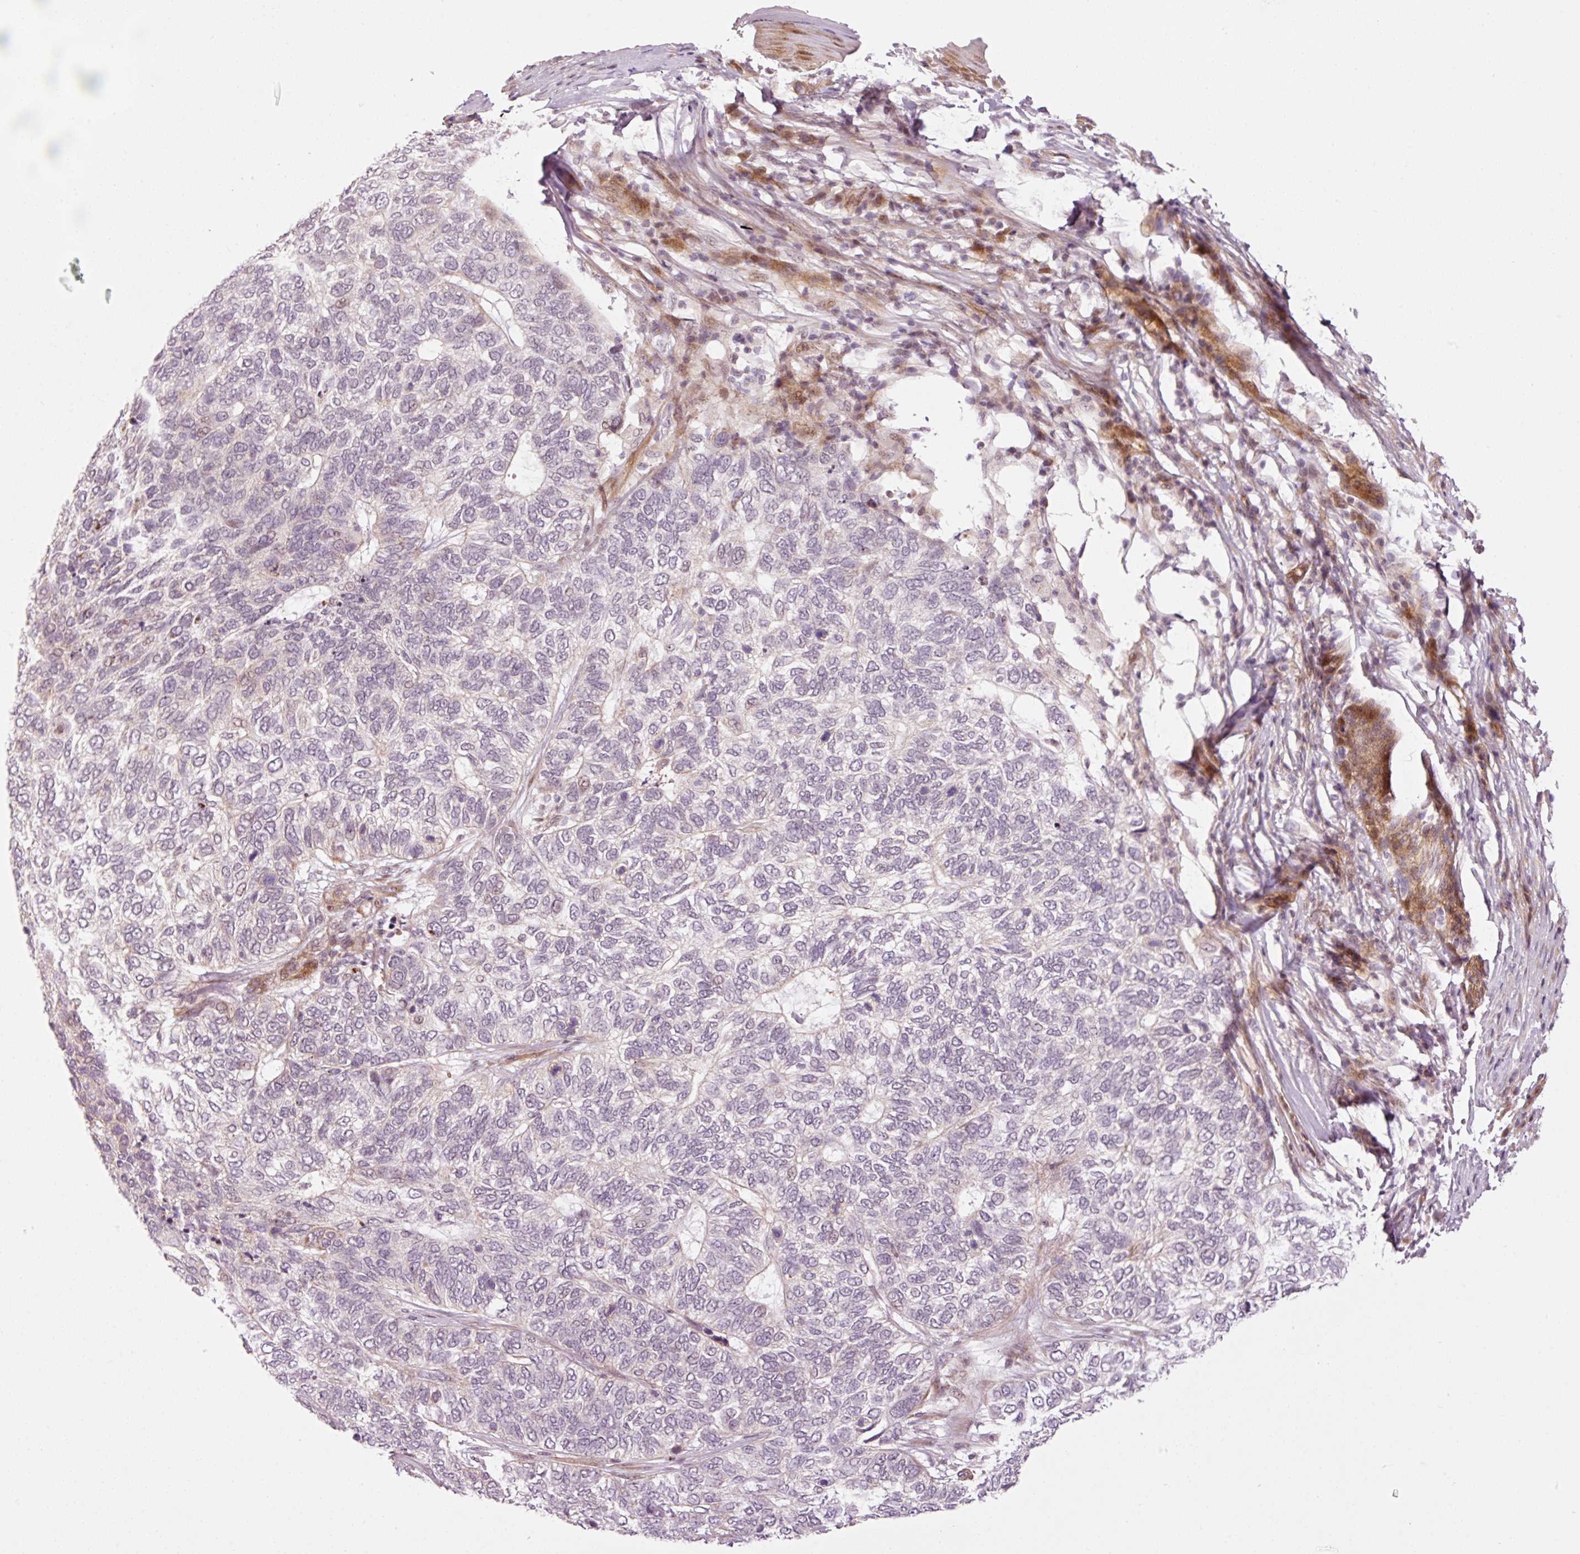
{"staining": {"intensity": "negative", "quantity": "none", "location": "none"}, "tissue": "skin cancer", "cell_type": "Tumor cells", "image_type": "cancer", "snomed": [{"axis": "morphology", "description": "Basal cell carcinoma"}, {"axis": "topography", "description": "Skin"}], "caption": "Basal cell carcinoma (skin) was stained to show a protein in brown. There is no significant staining in tumor cells. The staining is performed using DAB brown chromogen with nuclei counter-stained in using hematoxylin.", "gene": "ANKRD20A1", "patient": {"sex": "female", "age": 65}}